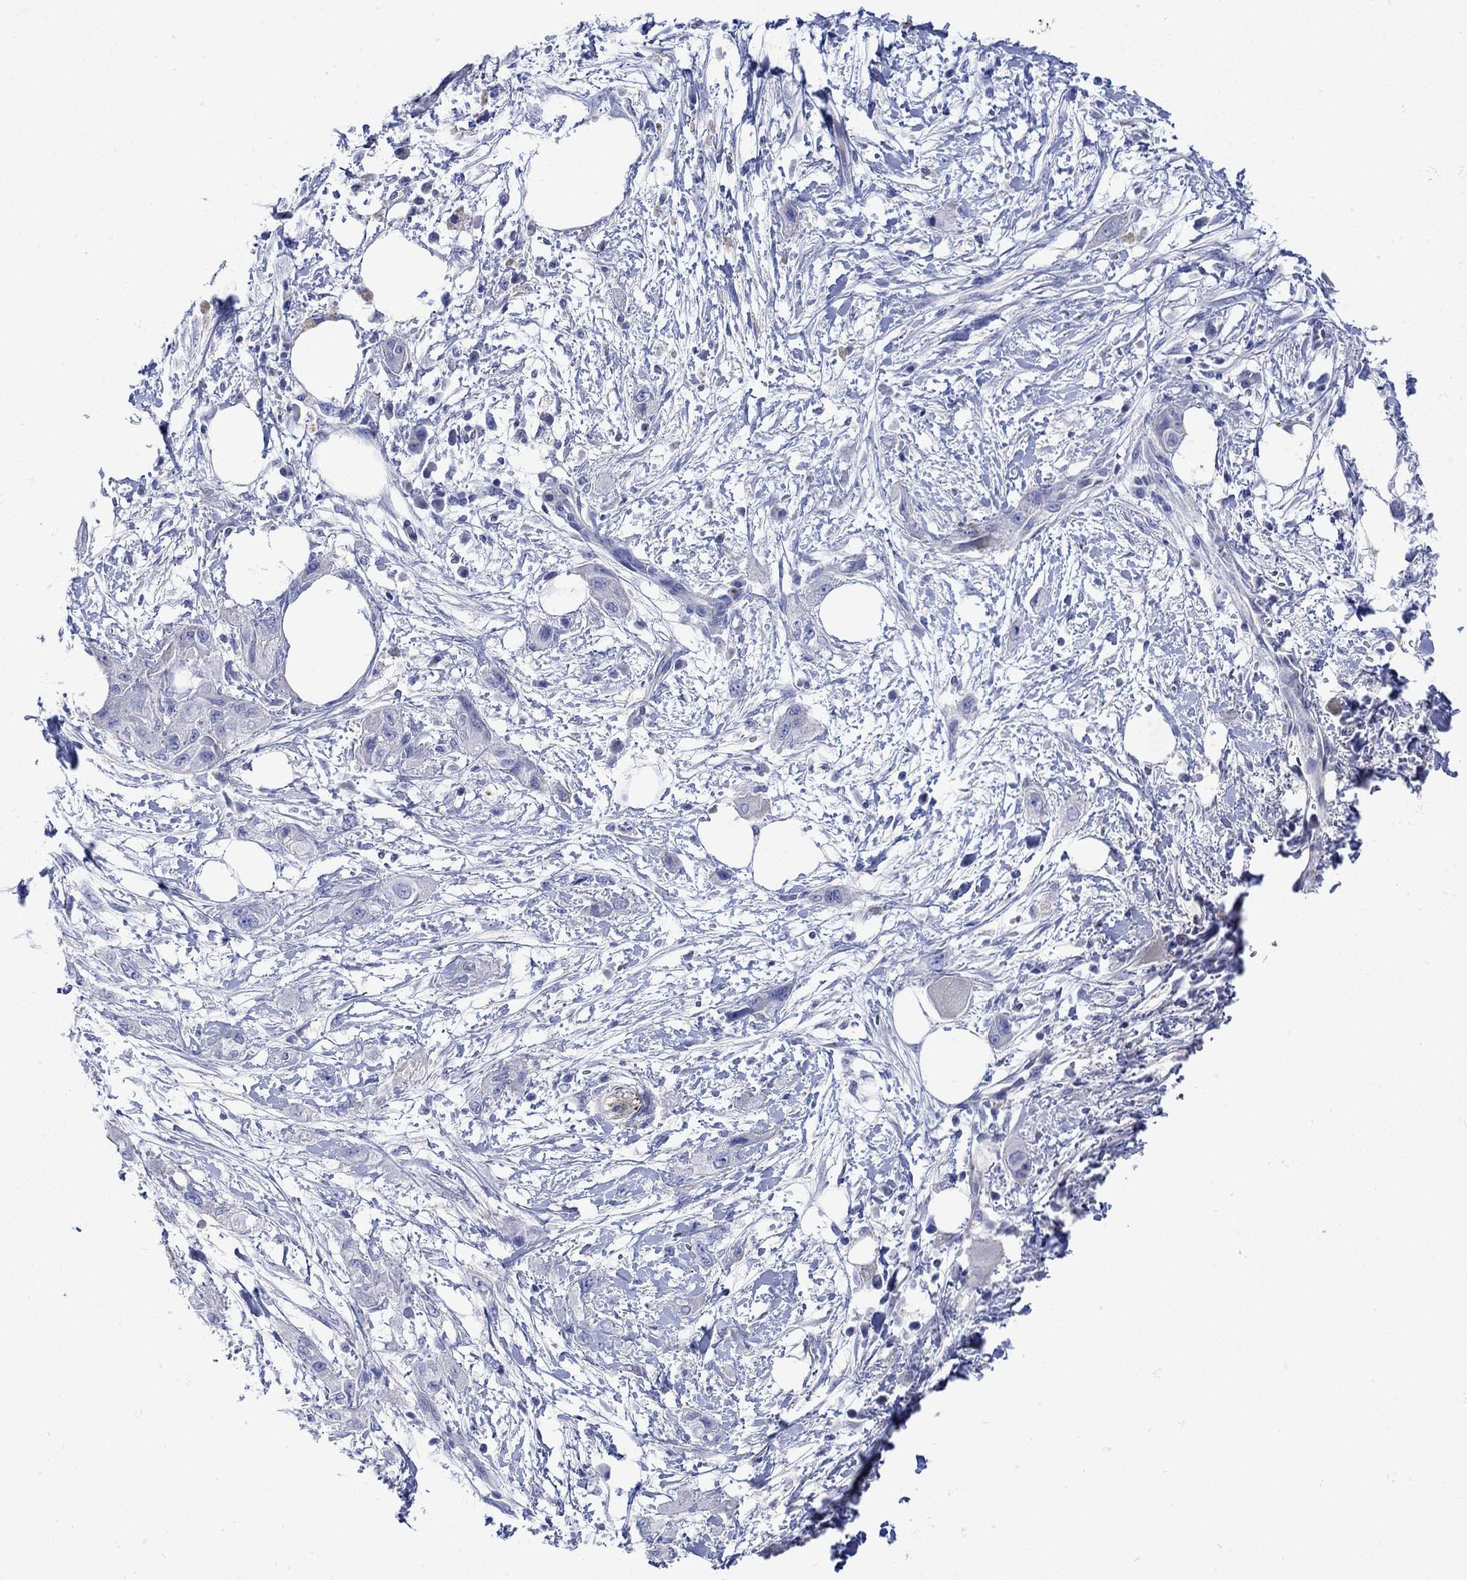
{"staining": {"intensity": "negative", "quantity": "none", "location": "none"}, "tissue": "pancreatic cancer", "cell_type": "Tumor cells", "image_type": "cancer", "snomed": [{"axis": "morphology", "description": "Adenocarcinoma, NOS"}, {"axis": "topography", "description": "Pancreas"}], "caption": "An immunohistochemistry (IHC) photomicrograph of pancreatic adenocarcinoma is shown. There is no staining in tumor cells of pancreatic adenocarcinoma.", "gene": "ANKMY1", "patient": {"sex": "male", "age": 72}}